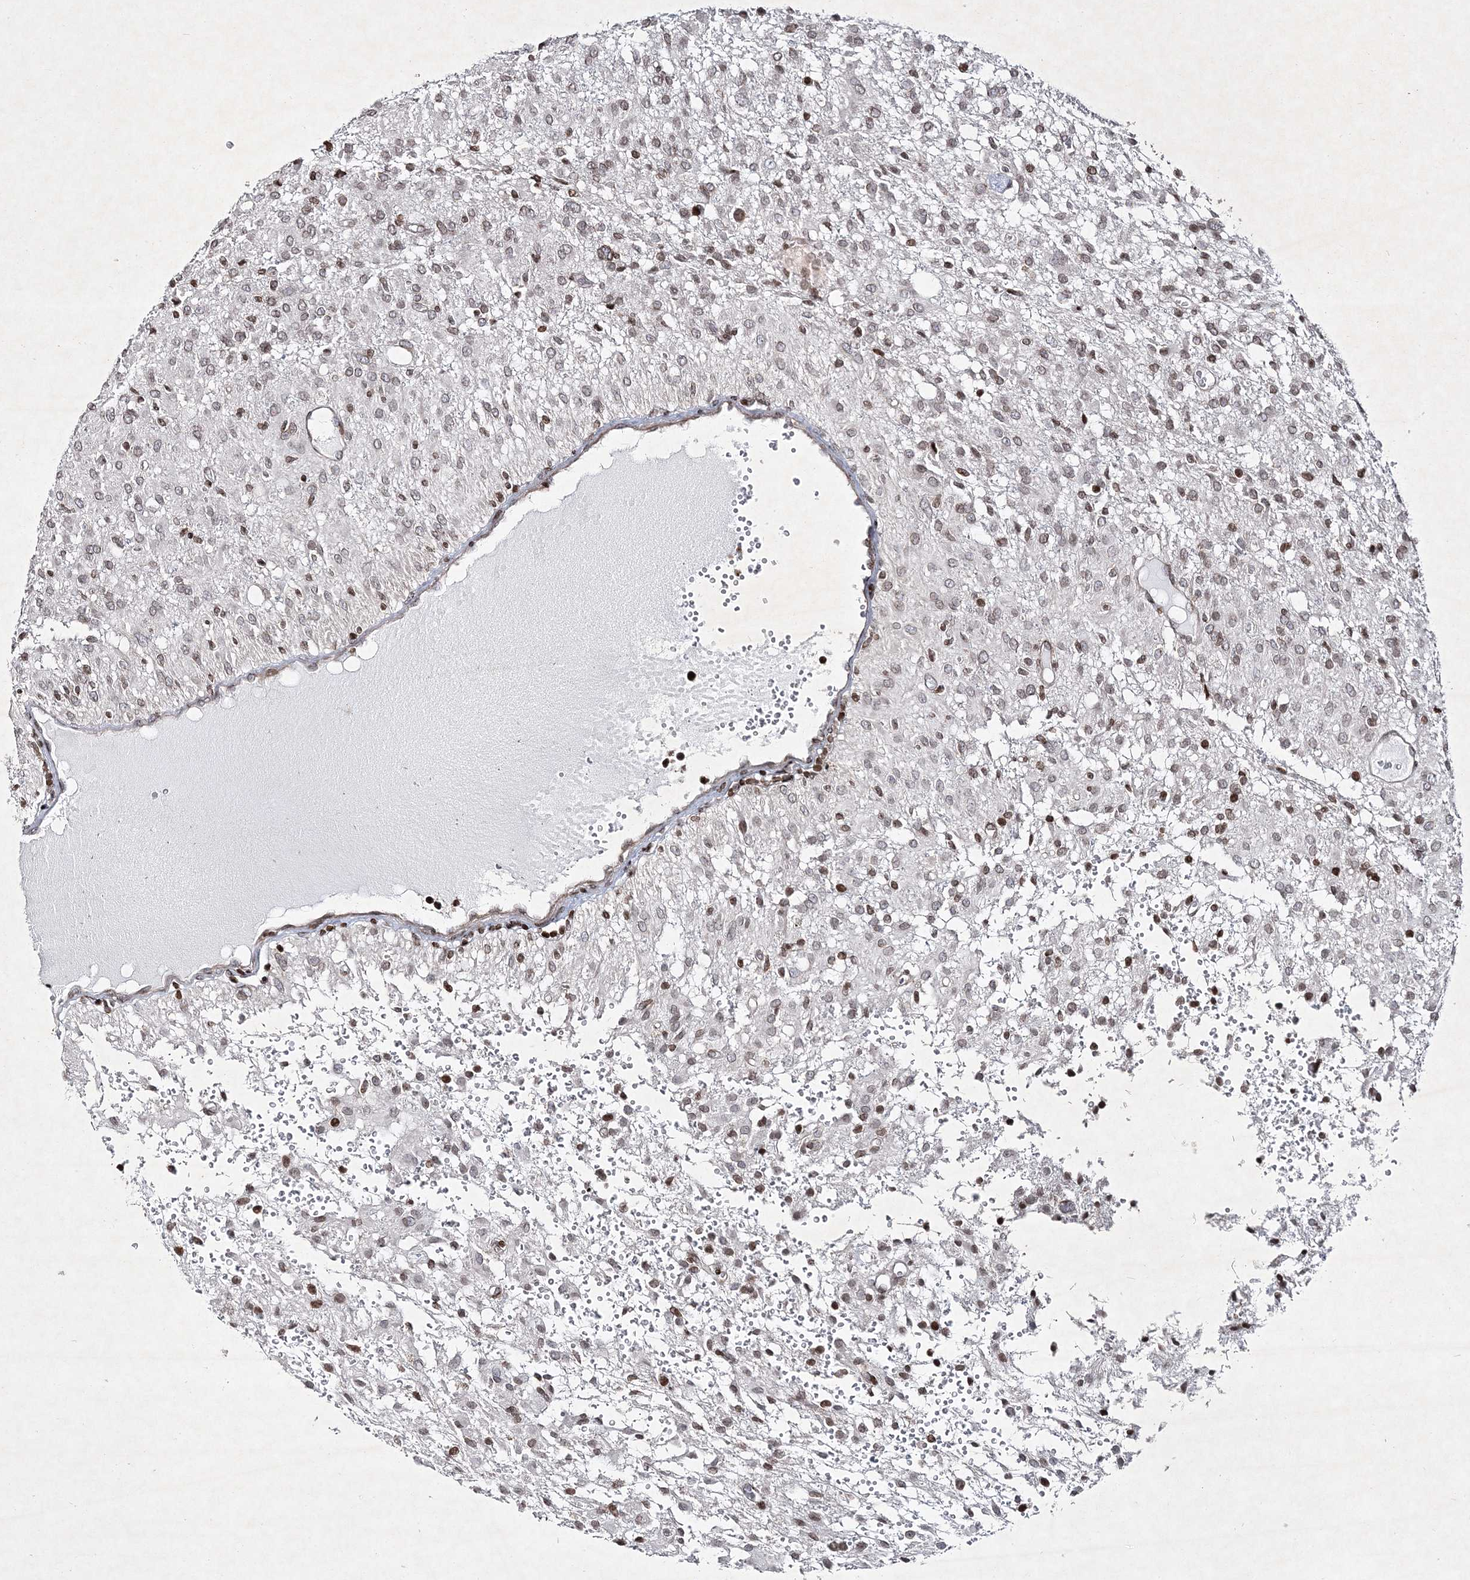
{"staining": {"intensity": "weak", "quantity": "<25%", "location": "nuclear"}, "tissue": "glioma", "cell_type": "Tumor cells", "image_type": "cancer", "snomed": [{"axis": "morphology", "description": "Glioma, malignant, High grade"}, {"axis": "topography", "description": "Brain"}], "caption": "Tumor cells are negative for brown protein staining in glioma.", "gene": "SMIM29", "patient": {"sex": "female", "age": 59}}